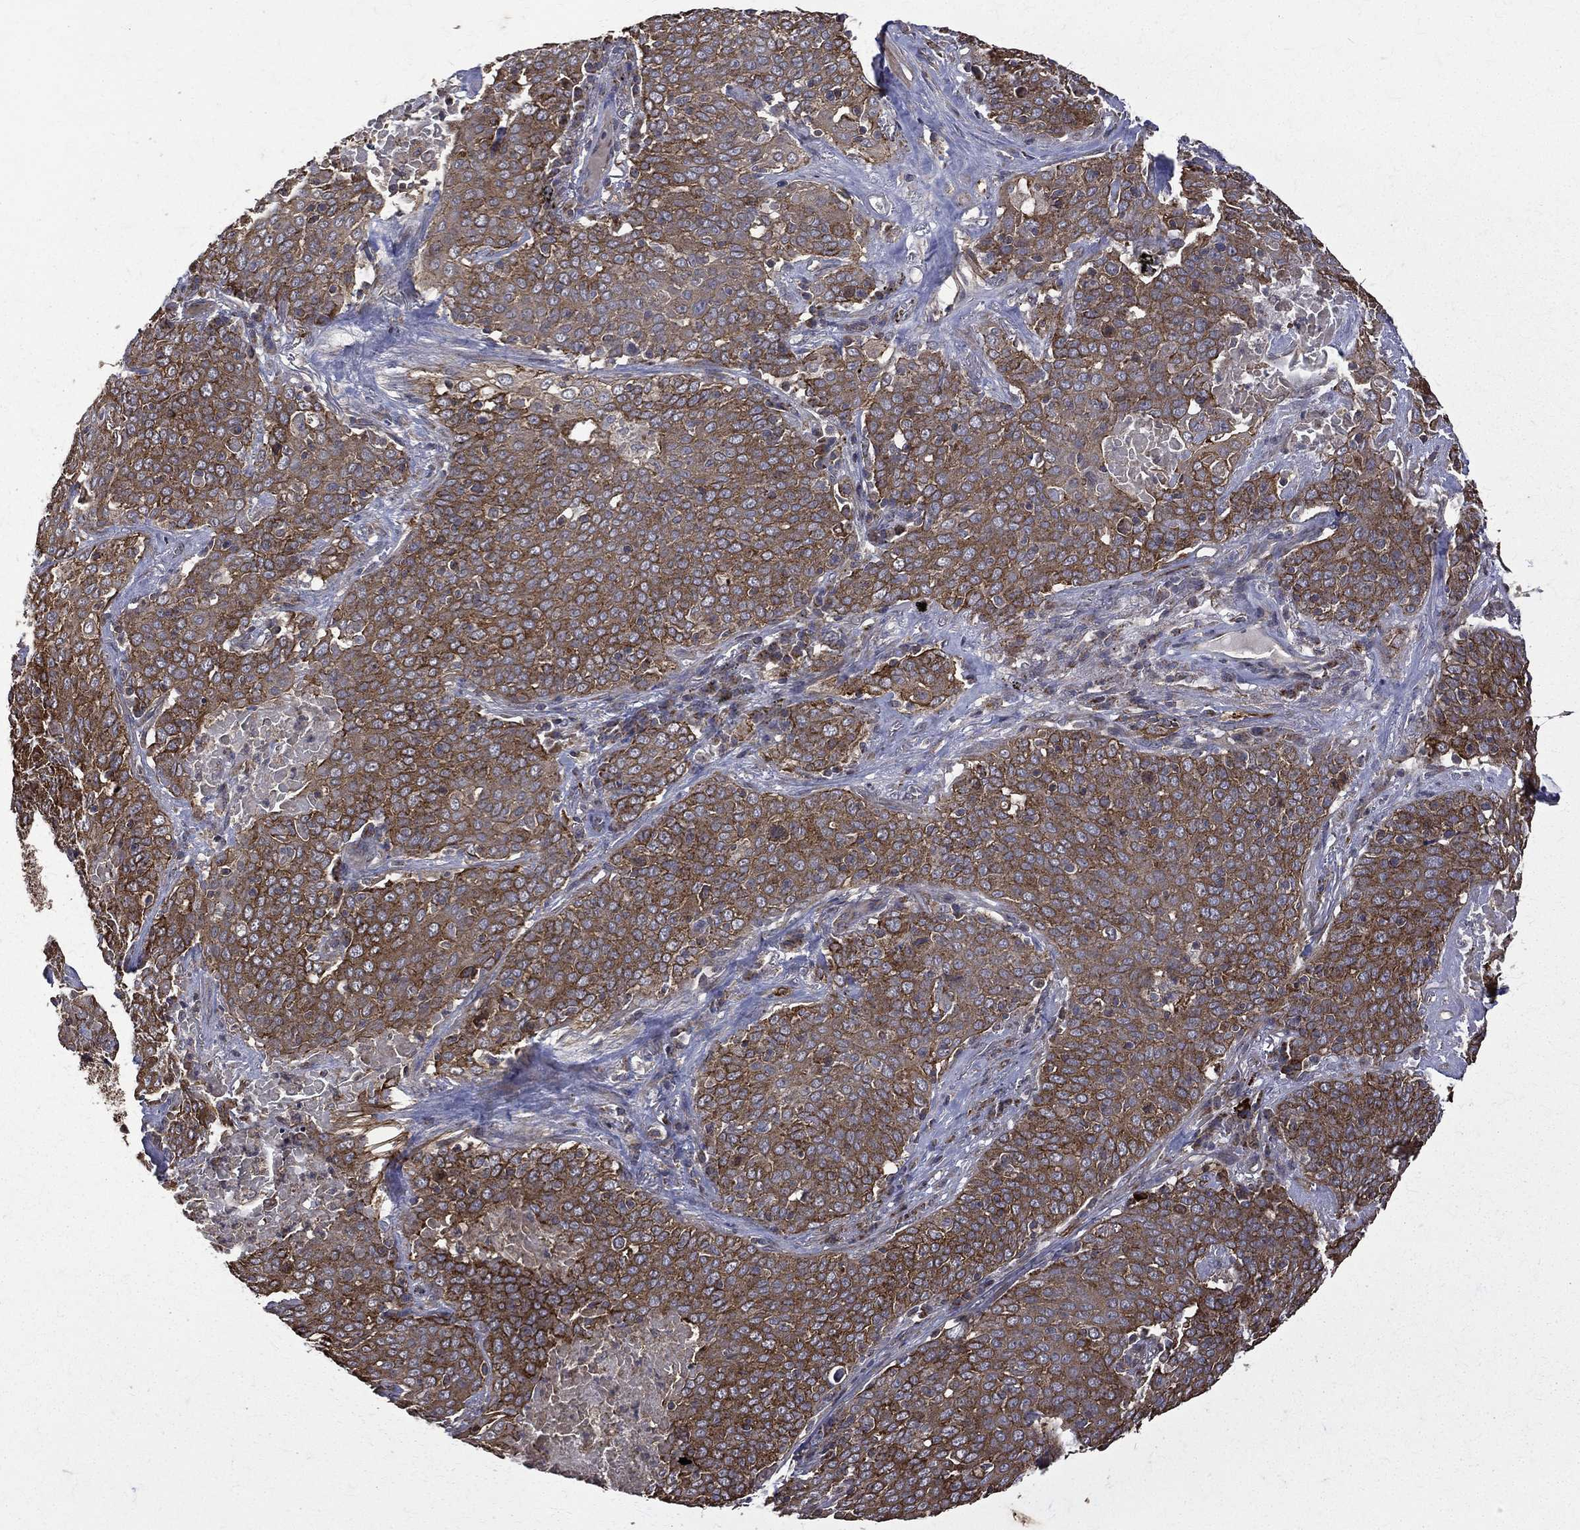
{"staining": {"intensity": "strong", "quantity": ">75%", "location": "cytoplasmic/membranous"}, "tissue": "lung cancer", "cell_type": "Tumor cells", "image_type": "cancer", "snomed": [{"axis": "morphology", "description": "Squamous cell carcinoma, NOS"}, {"axis": "topography", "description": "Lung"}], "caption": "Tumor cells show high levels of strong cytoplasmic/membranous expression in about >75% of cells in human lung cancer.", "gene": "RPGR", "patient": {"sex": "male", "age": 82}}